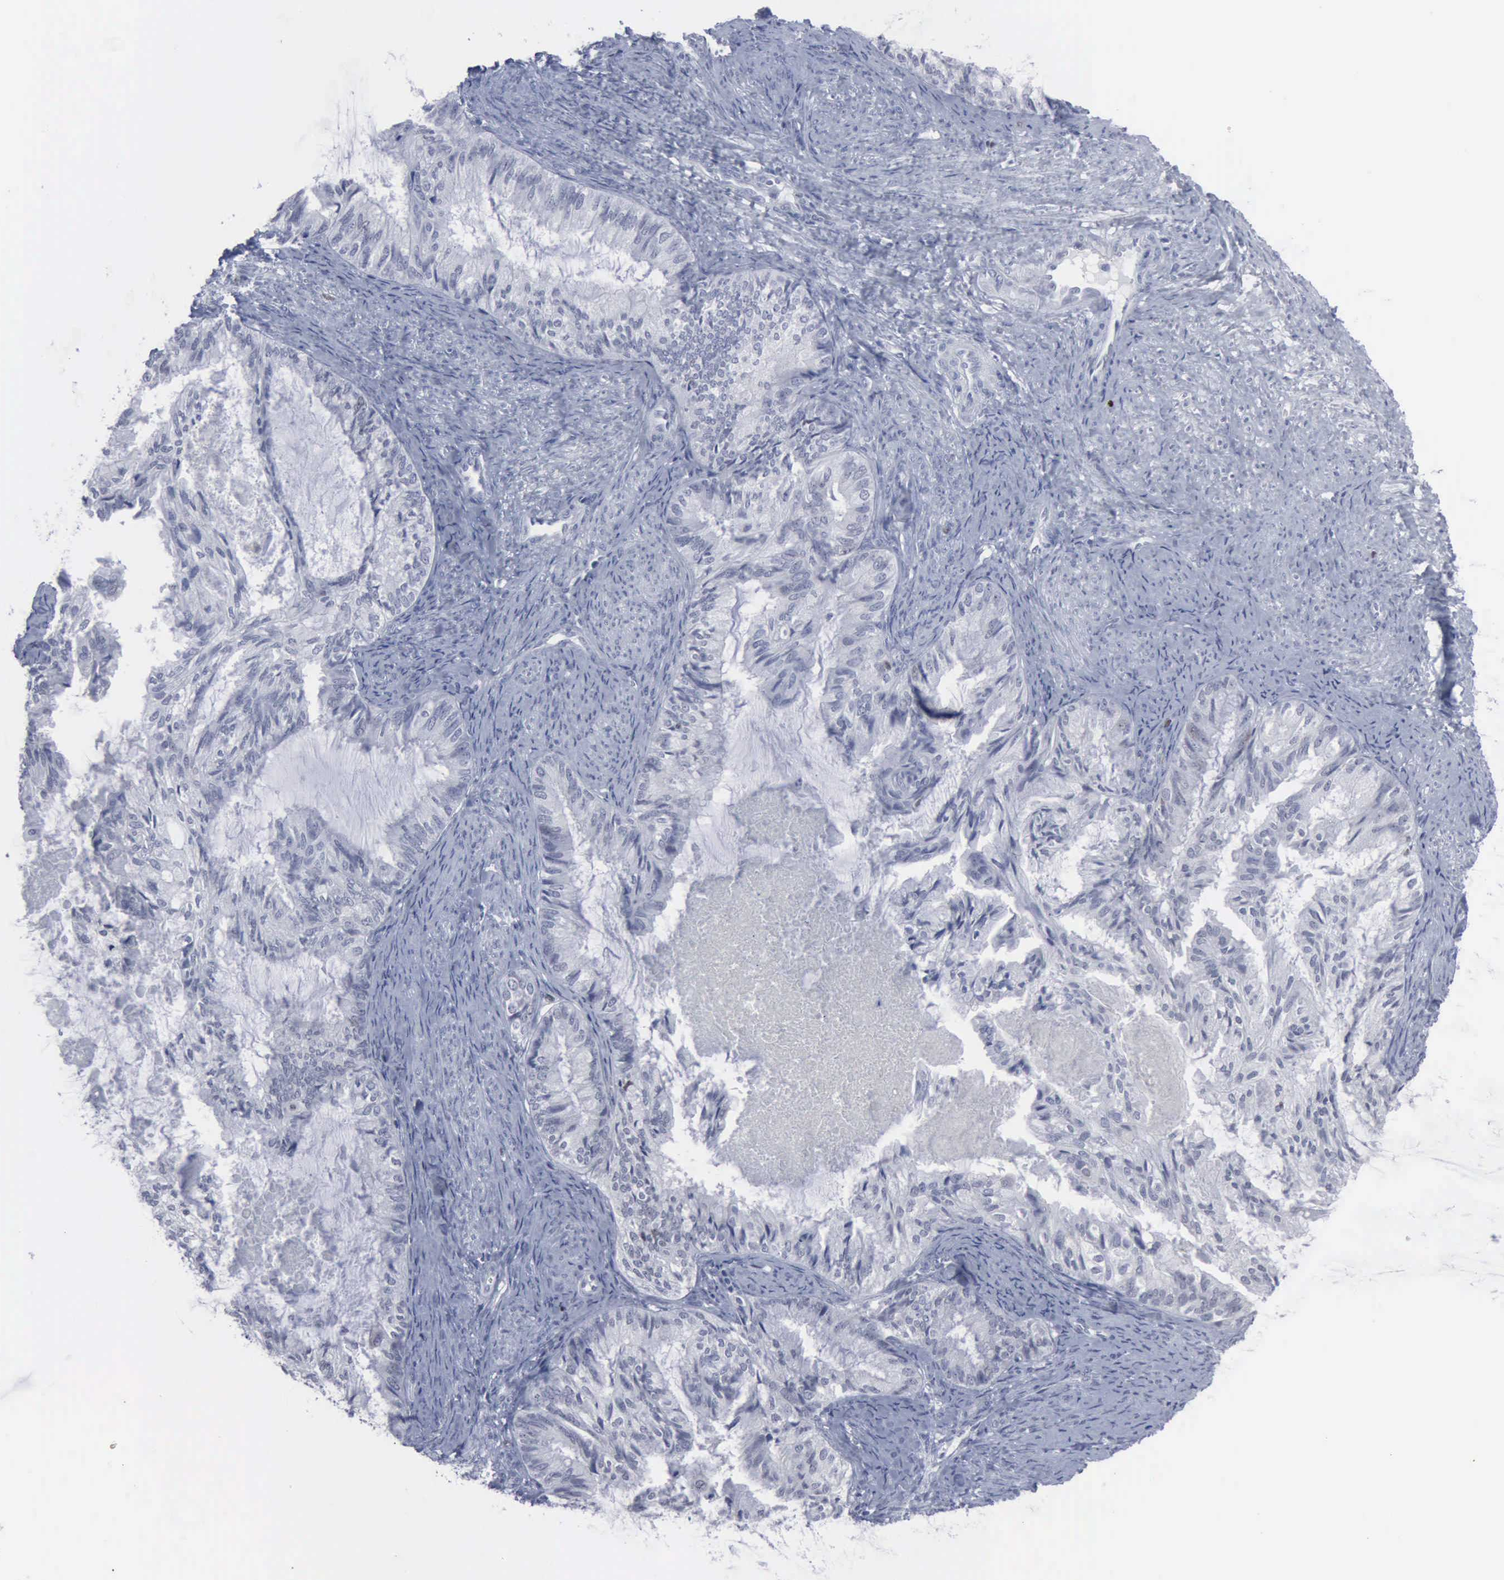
{"staining": {"intensity": "negative", "quantity": "none", "location": "none"}, "tissue": "endometrial cancer", "cell_type": "Tumor cells", "image_type": "cancer", "snomed": [{"axis": "morphology", "description": "Adenocarcinoma, NOS"}, {"axis": "topography", "description": "Endometrium"}], "caption": "This is a micrograph of immunohistochemistry staining of endometrial cancer, which shows no expression in tumor cells.", "gene": "MCM5", "patient": {"sex": "female", "age": 86}}